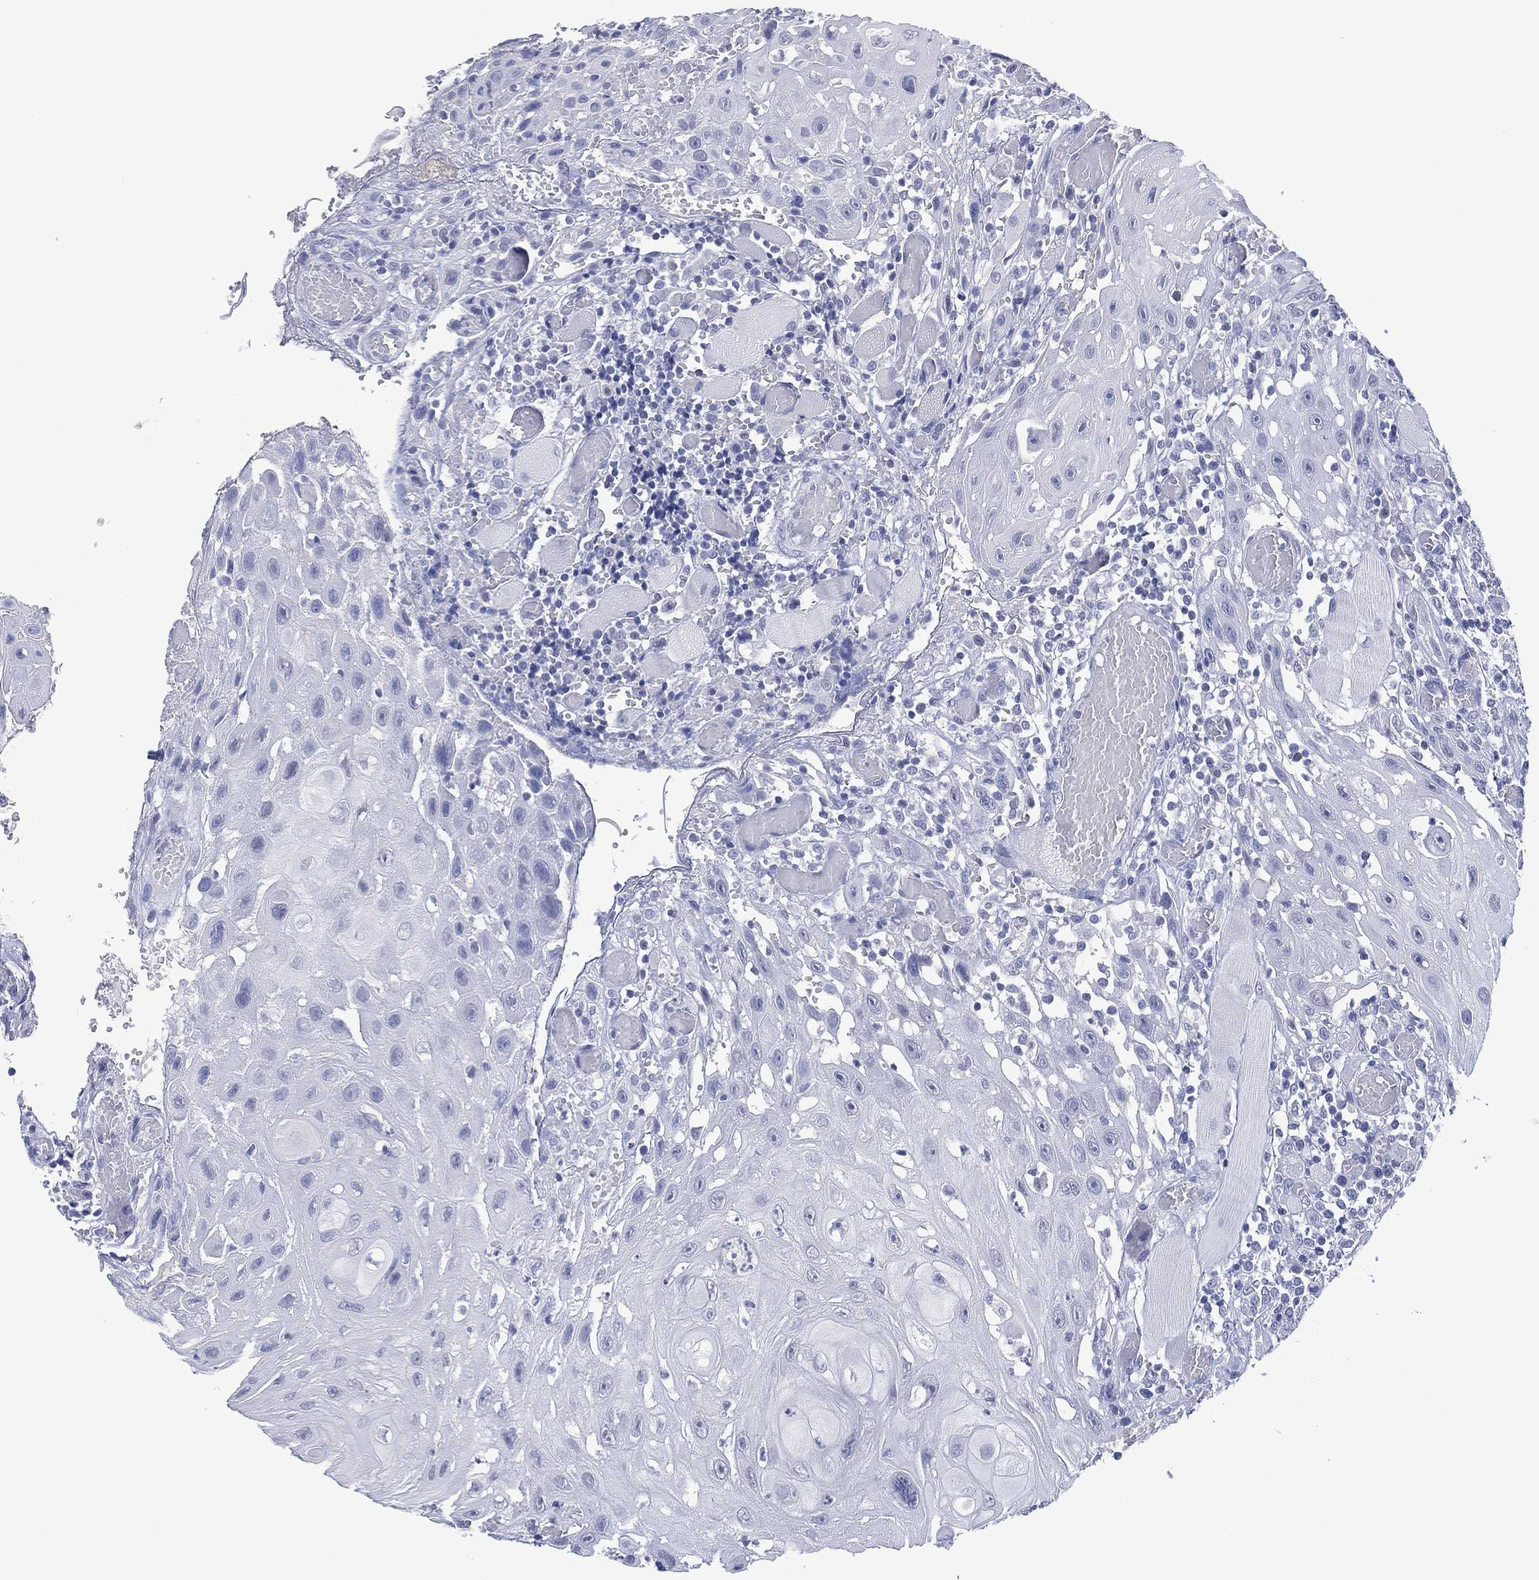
{"staining": {"intensity": "negative", "quantity": "none", "location": "none"}, "tissue": "head and neck cancer", "cell_type": "Tumor cells", "image_type": "cancer", "snomed": [{"axis": "morphology", "description": "Normal tissue, NOS"}, {"axis": "morphology", "description": "Squamous cell carcinoma, NOS"}, {"axis": "topography", "description": "Oral tissue"}, {"axis": "topography", "description": "Head-Neck"}], "caption": "The immunohistochemistry micrograph has no significant positivity in tumor cells of squamous cell carcinoma (head and neck) tissue. (DAB immunohistochemistry, high magnification).", "gene": "UTF1", "patient": {"sex": "male", "age": 71}}